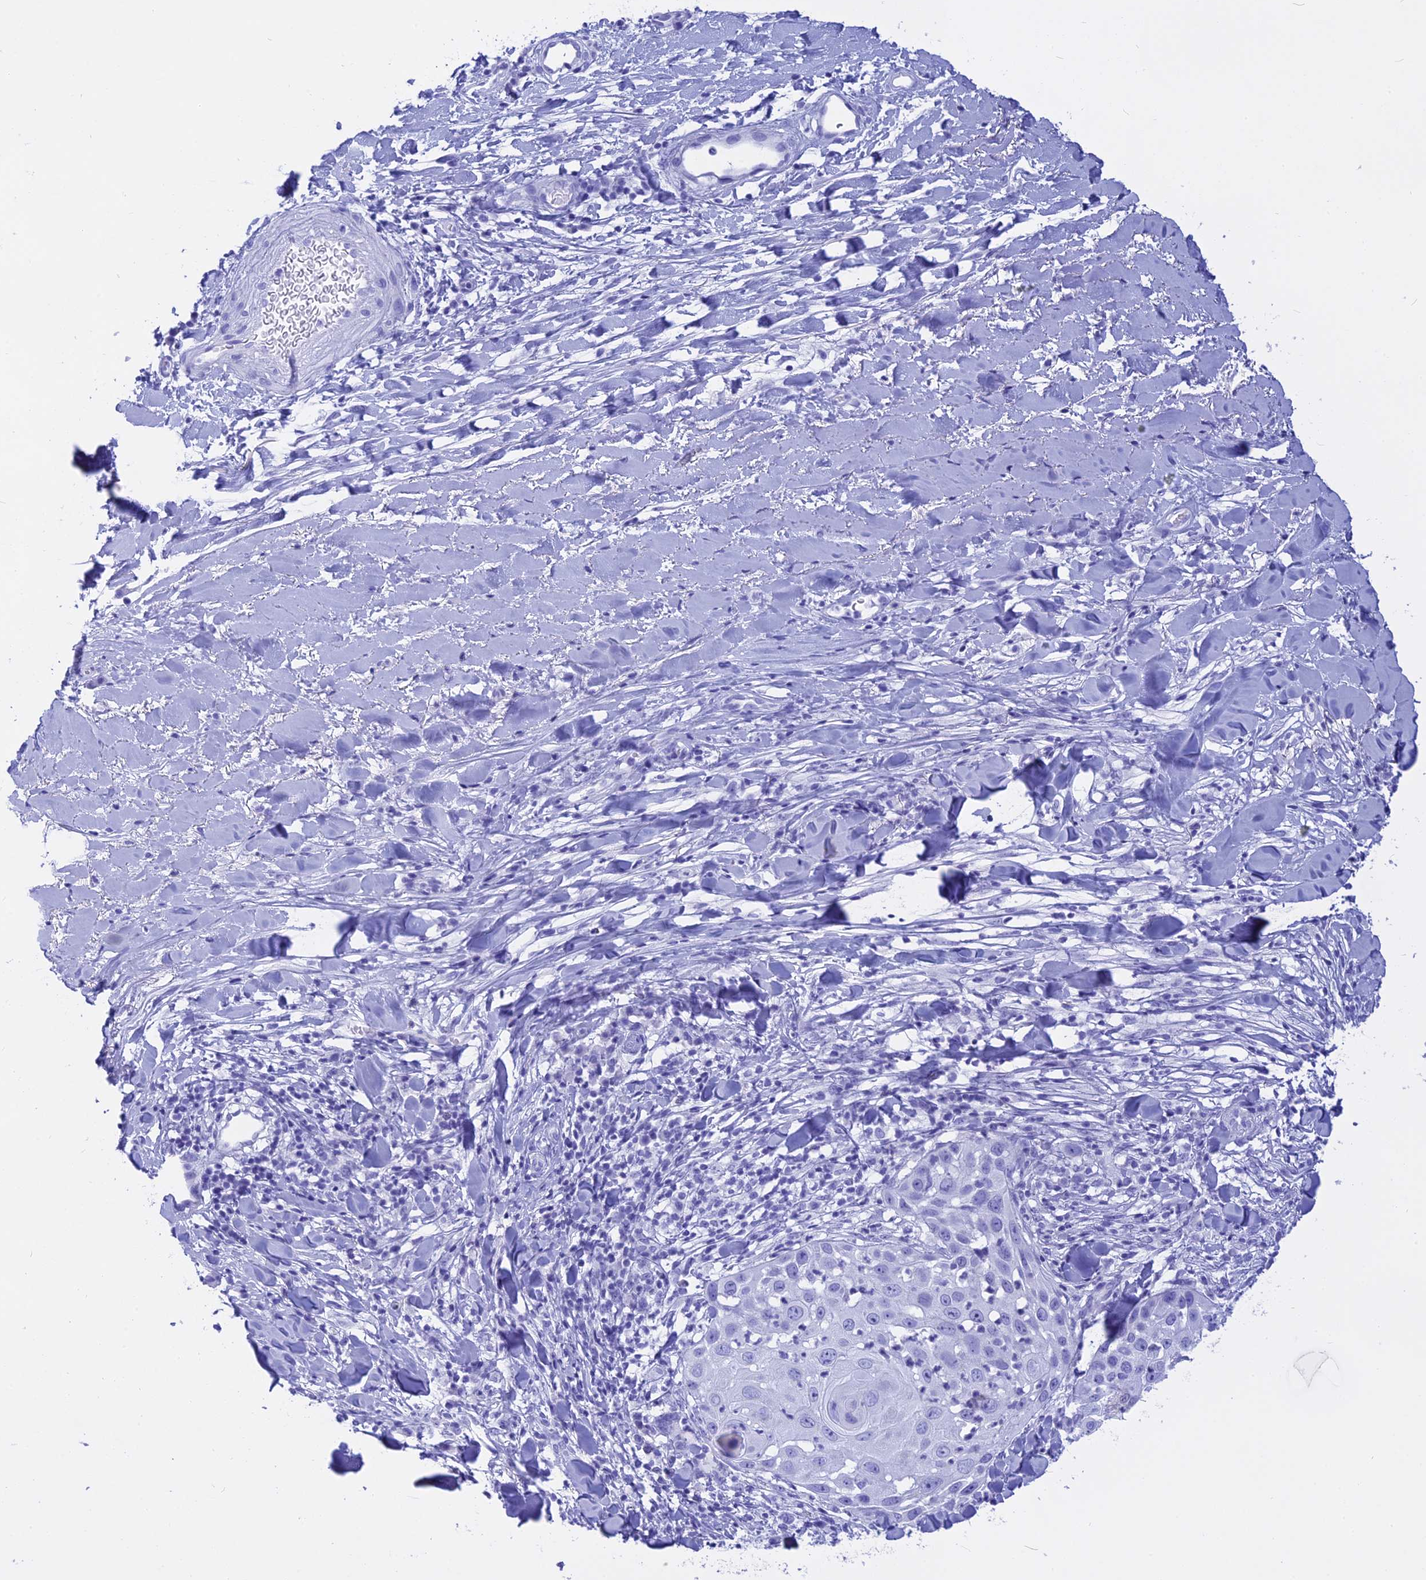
{"staining": {"intensity": "negative", "quantity": "none", "location": "none"}, "tissue": "skin cancer", "cell_type": "Tumor cells", "image_type": "cancer", "snomed": [{"axis": "morphology", "description": "Squamous cell carcinoma, NOS"}, {"axis": "topography", "description": "Skin"}], "caption": "DAB (3,3'-diaminobenzidine) immunohistochemical staining of human skin cancer (squamous cell carcinoma) reveals no significant staining in tumor cells. (Immunohistochemistry, brightfield microscopy, high magnification).", "gene": "ISCA1", "patient": {"sex": "female", "age": 44}}